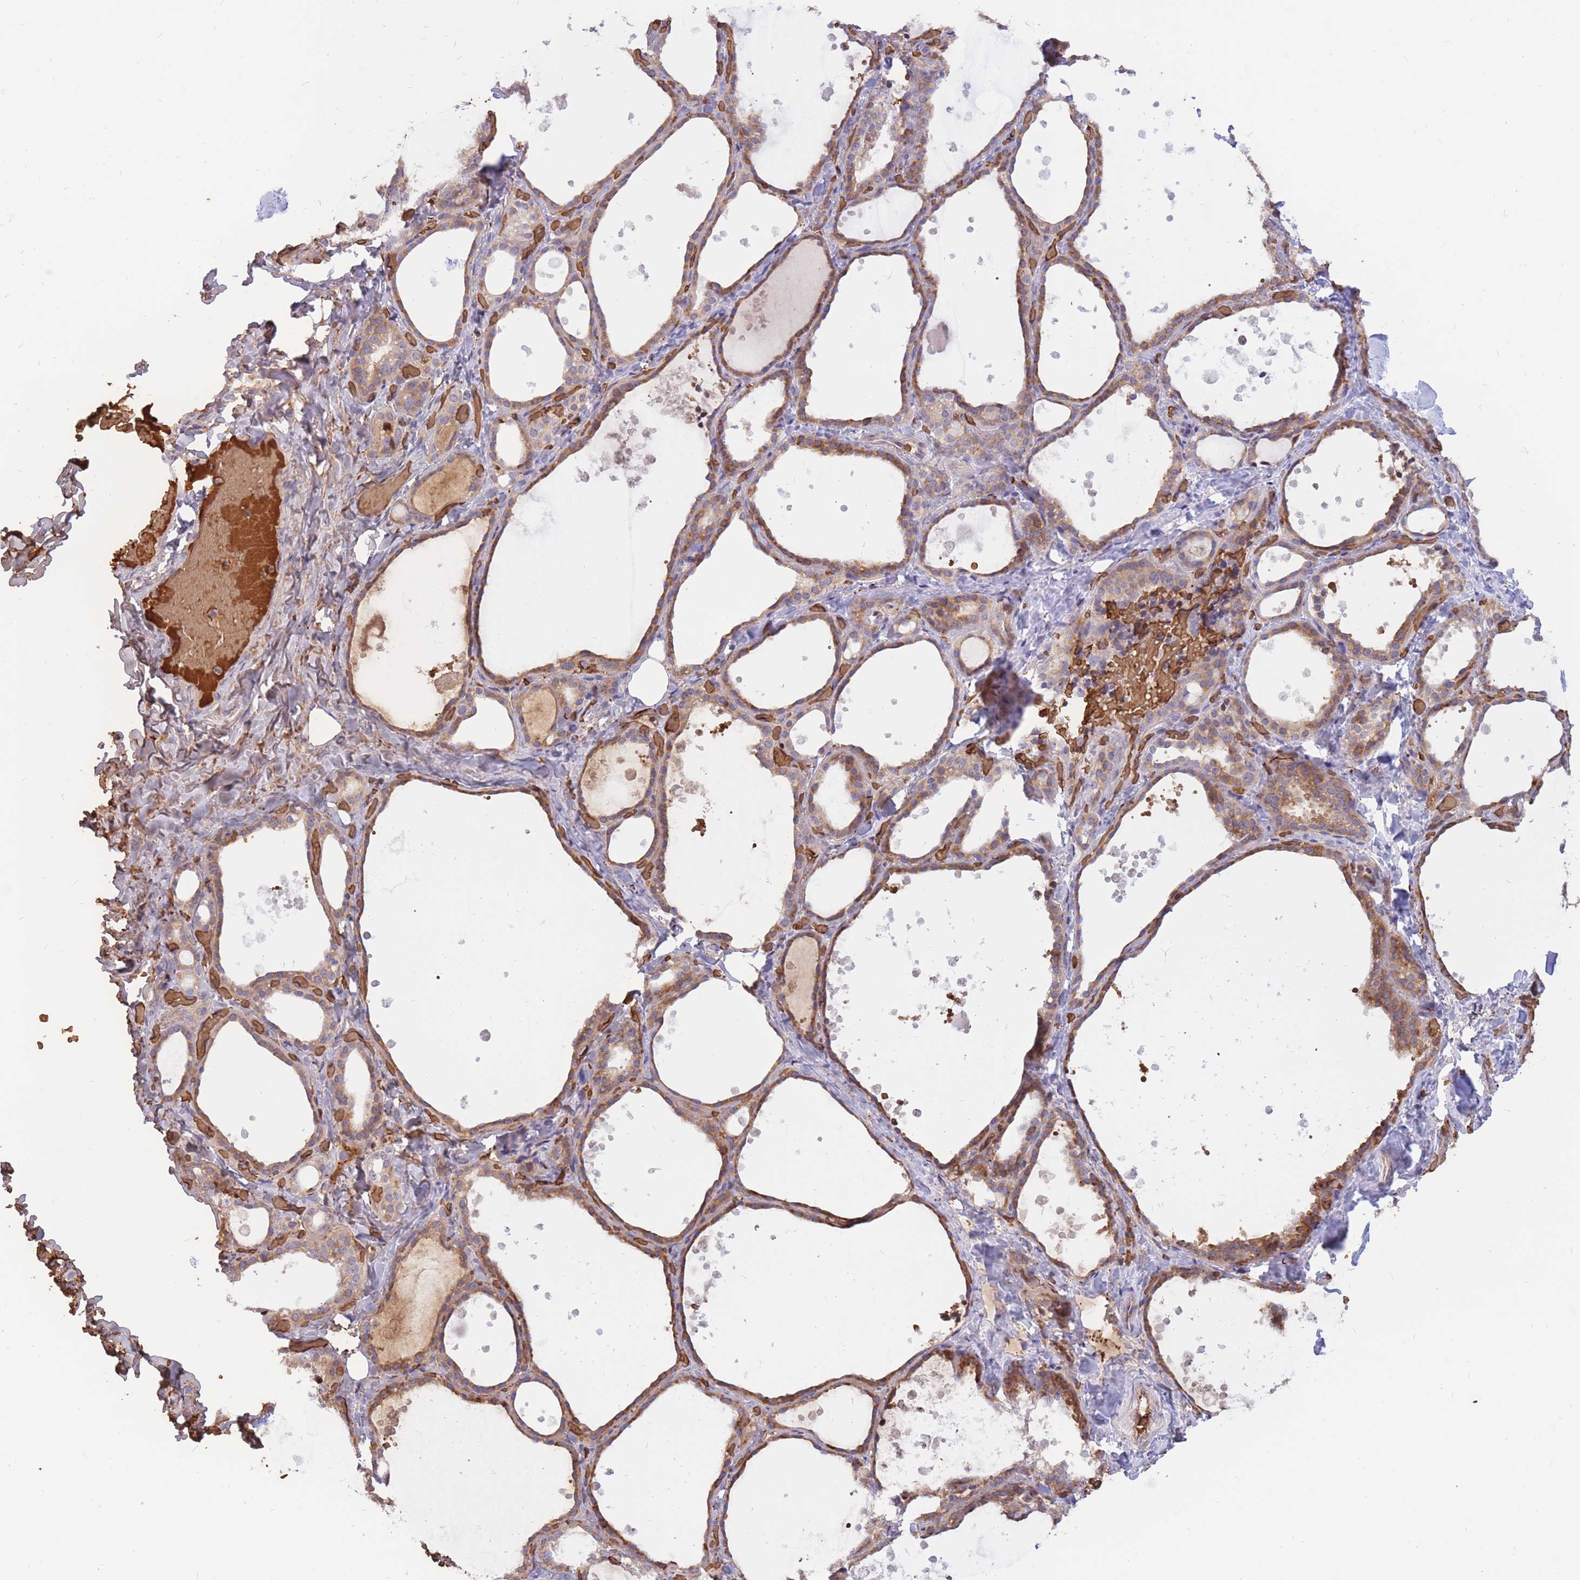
{"staining": {"intensity": "moderate", "quantity": ">75%", "location": "cytoplasmic/membranous"}, "tissue": "thyroid gland", "cell_type": "Glandular cells", "image_type": "normal", "snomed": [{"axis": "morphology", "description": "Normal tissue, NOS"}, {"axis": "topography", "description": "Thyroid gland"}], "caption": "Glandular cells reveal medium levels of moderate cytoplasmic/membranous staining in about >75% of cells in normal thyroid gland.", "gene": "ATP10D", "patient": {"sex": "female", "age": 44}}